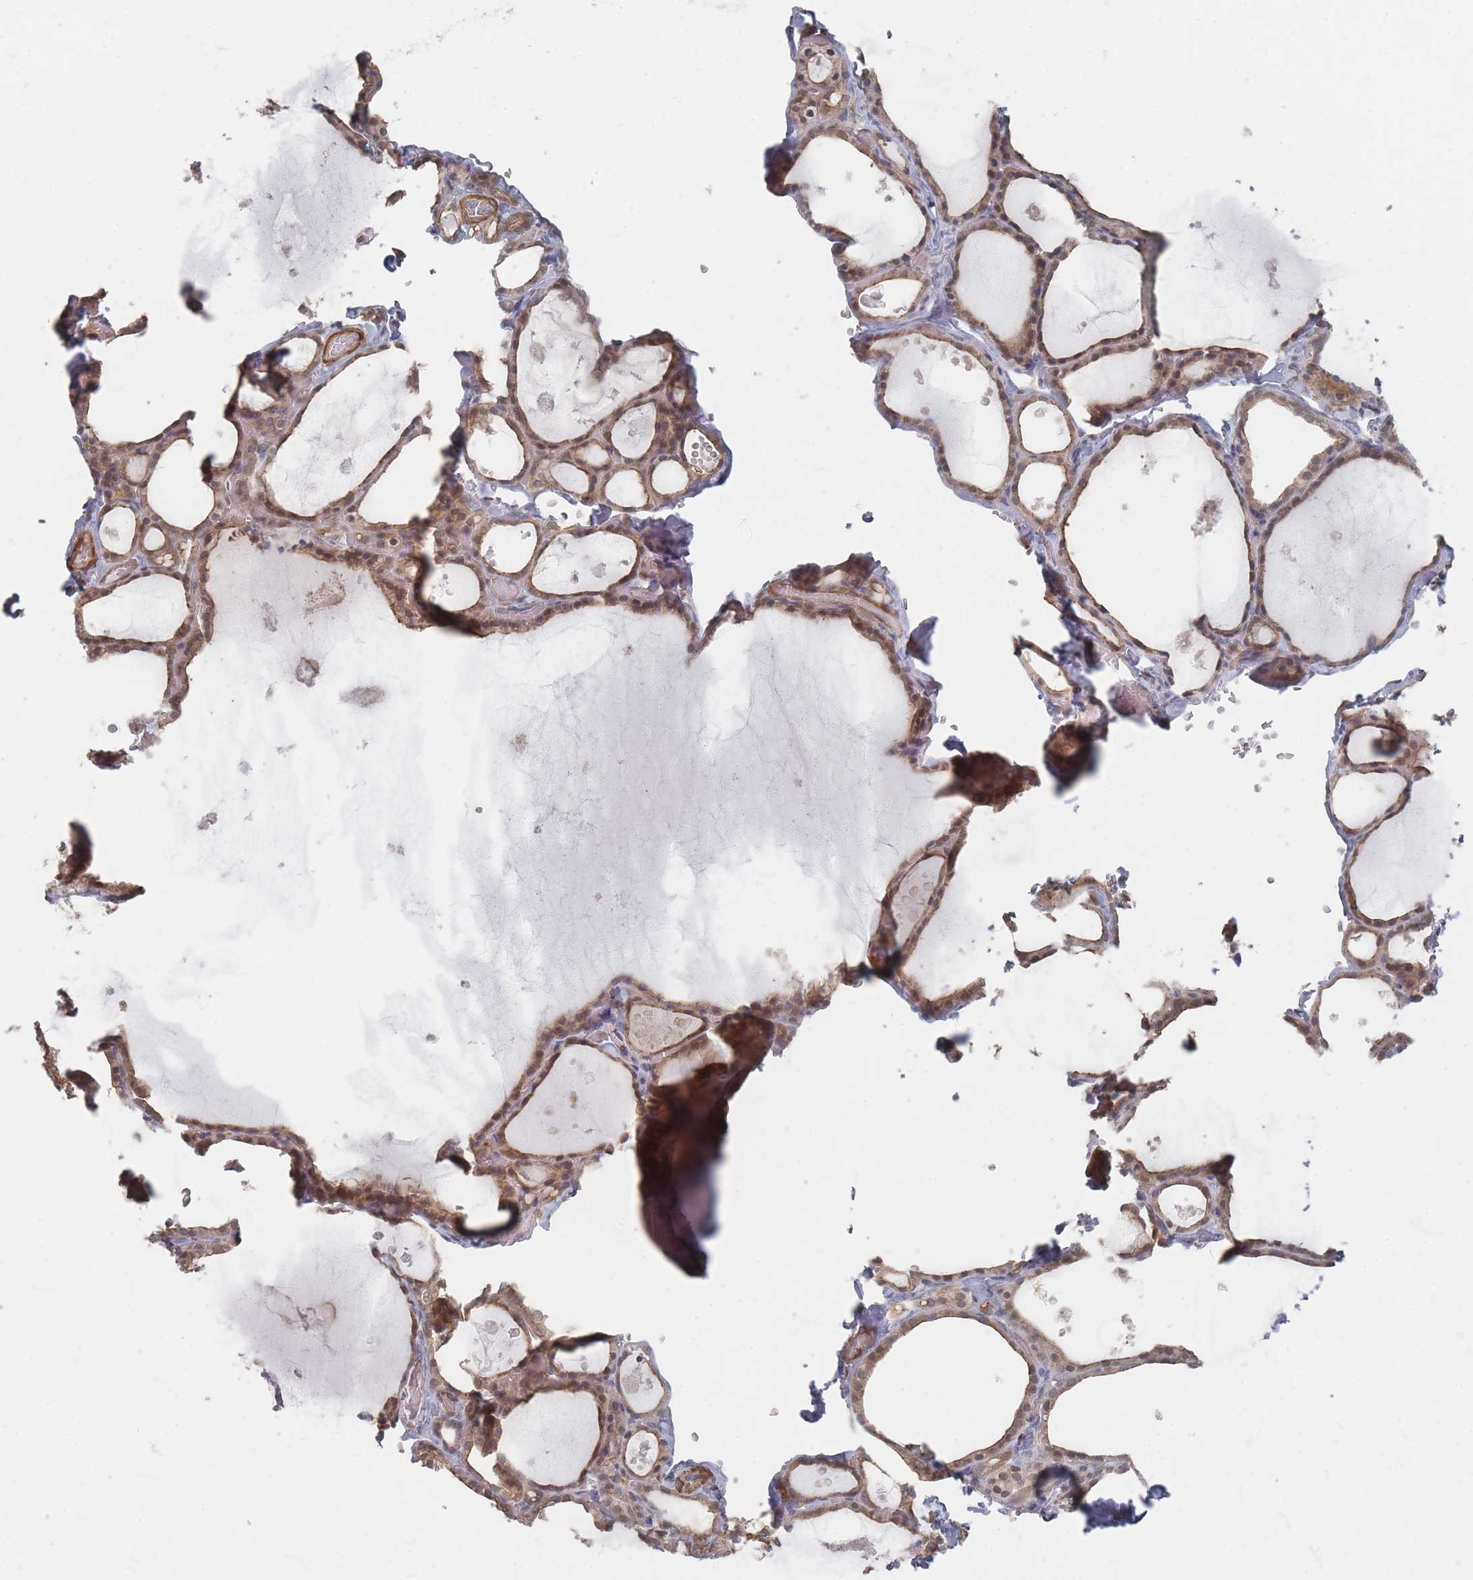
{"staining": {"intensity": "moderate", "quantity": ">75%", "location": "cytoplasmic/membranous"}, "tissue": "thyroid gland", "cell_type": "Glandular cells", "image_type": "normal", "snomed": [{"axis": "morphology", "description": "Normal tissue, NOS"}, {"axis": "topography", "description": "Thyroid gland"}], "caption": "Thyroid gland stained with a brown dye demonstrates moderate cytoplasmic/membranous positive positivity in about >75% of glandular cells.", "gene": "GLE1", "patient": {"sex": "male", "age": 56}}